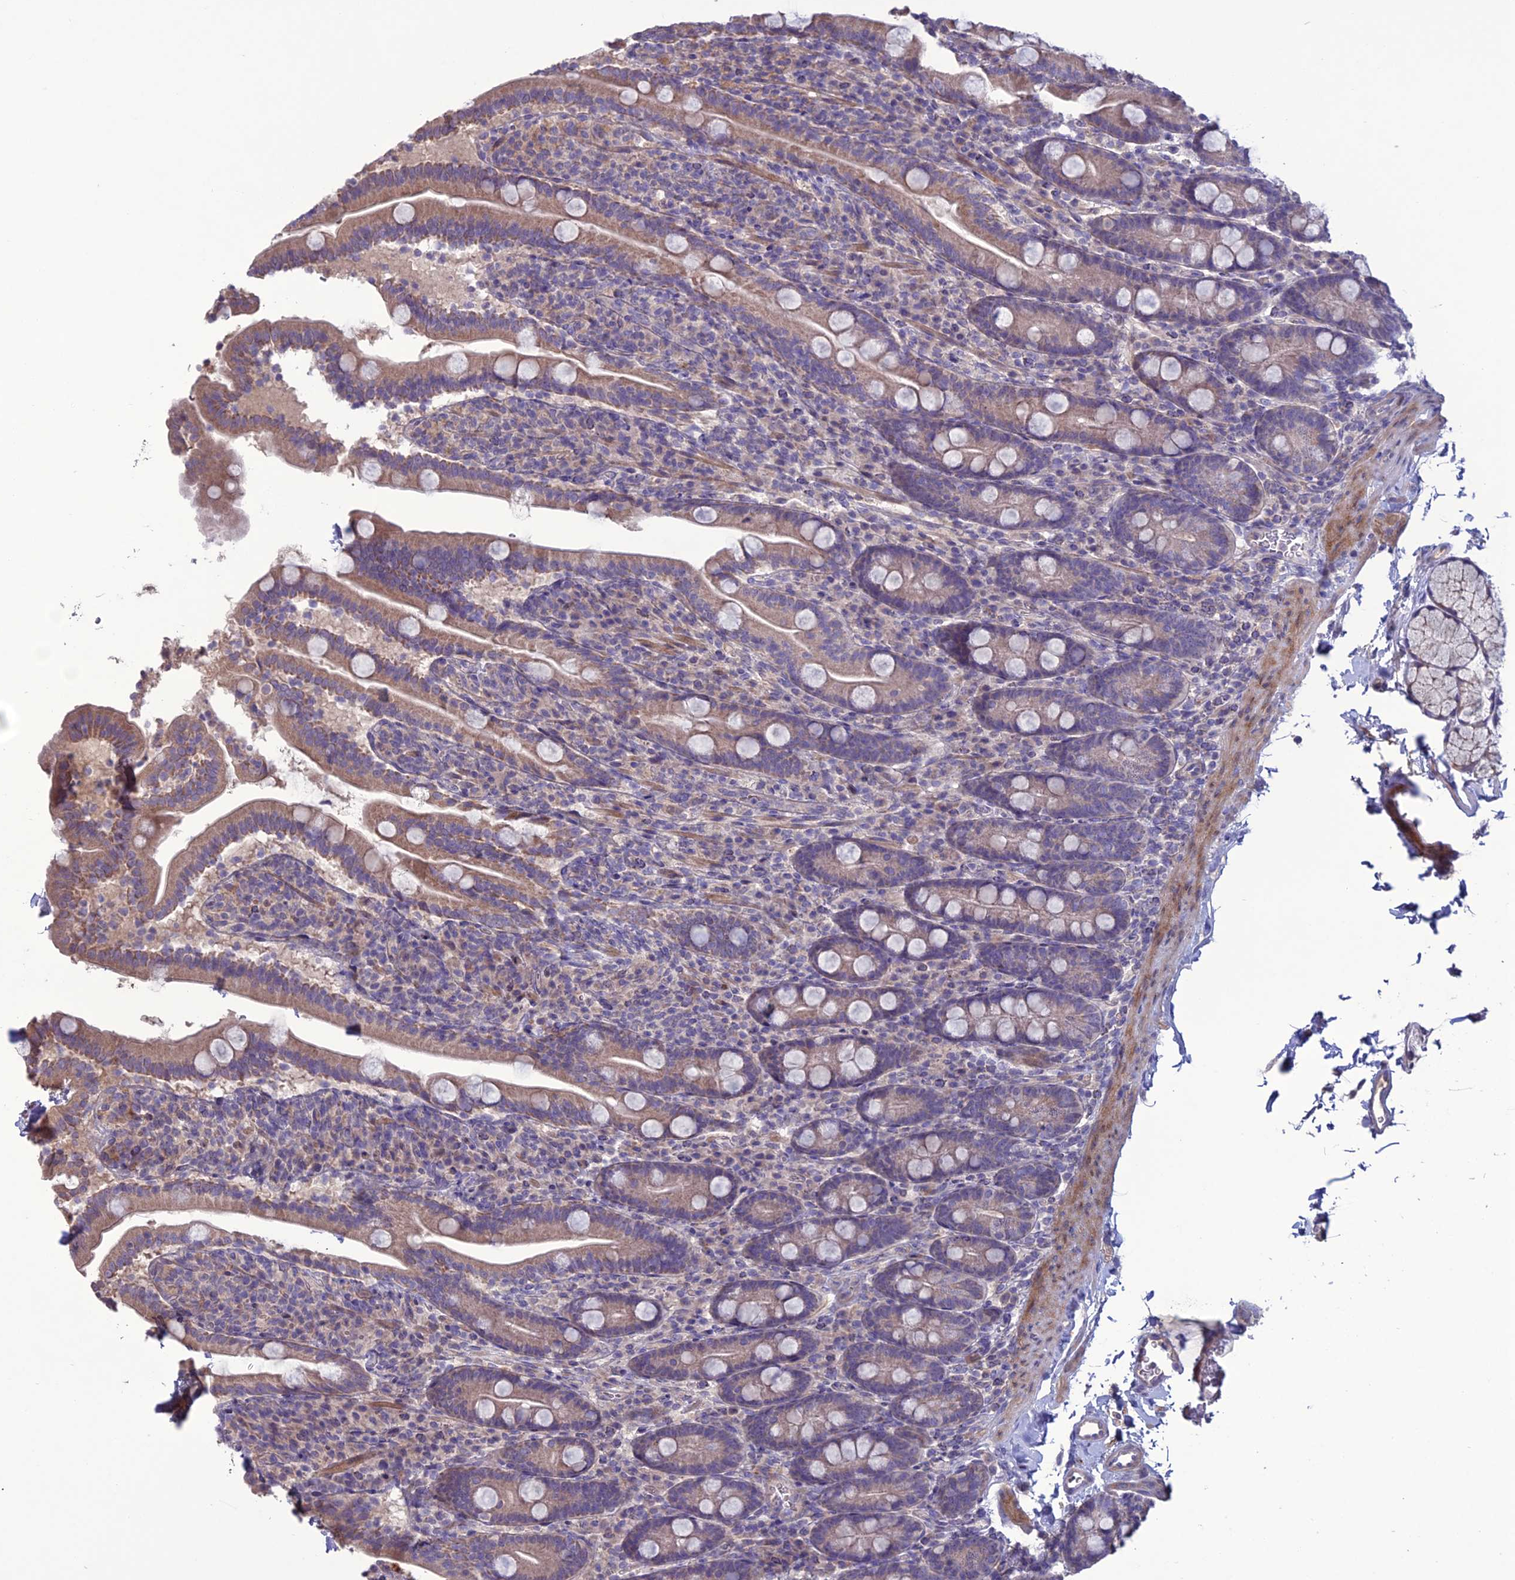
{"staining": {"intensity": "moderate", "quantity": "25%-75%", "location": "cytoplasmic/membranous"}, "tissue": "duodenum", "cell_type": "Glandular cells", "image_type": "normal", "snomed": [{"axis": "morphology", "description": "Normal tissue, NOS"}, {"axis": "topography", "description": "Duodenum"}], "caption": "DAB (3,3'-diaminobenzidine) immunohistochemical staining of normal duodenum demonstrates moderate cytoplasmic/membranous protein staining in approximately 25%-75% of glandular cells. (DAB IHC with brightfield microscopy, high magnification).", "gene": "C2orf76", "patient": {"sex": "male", "age": 35}}